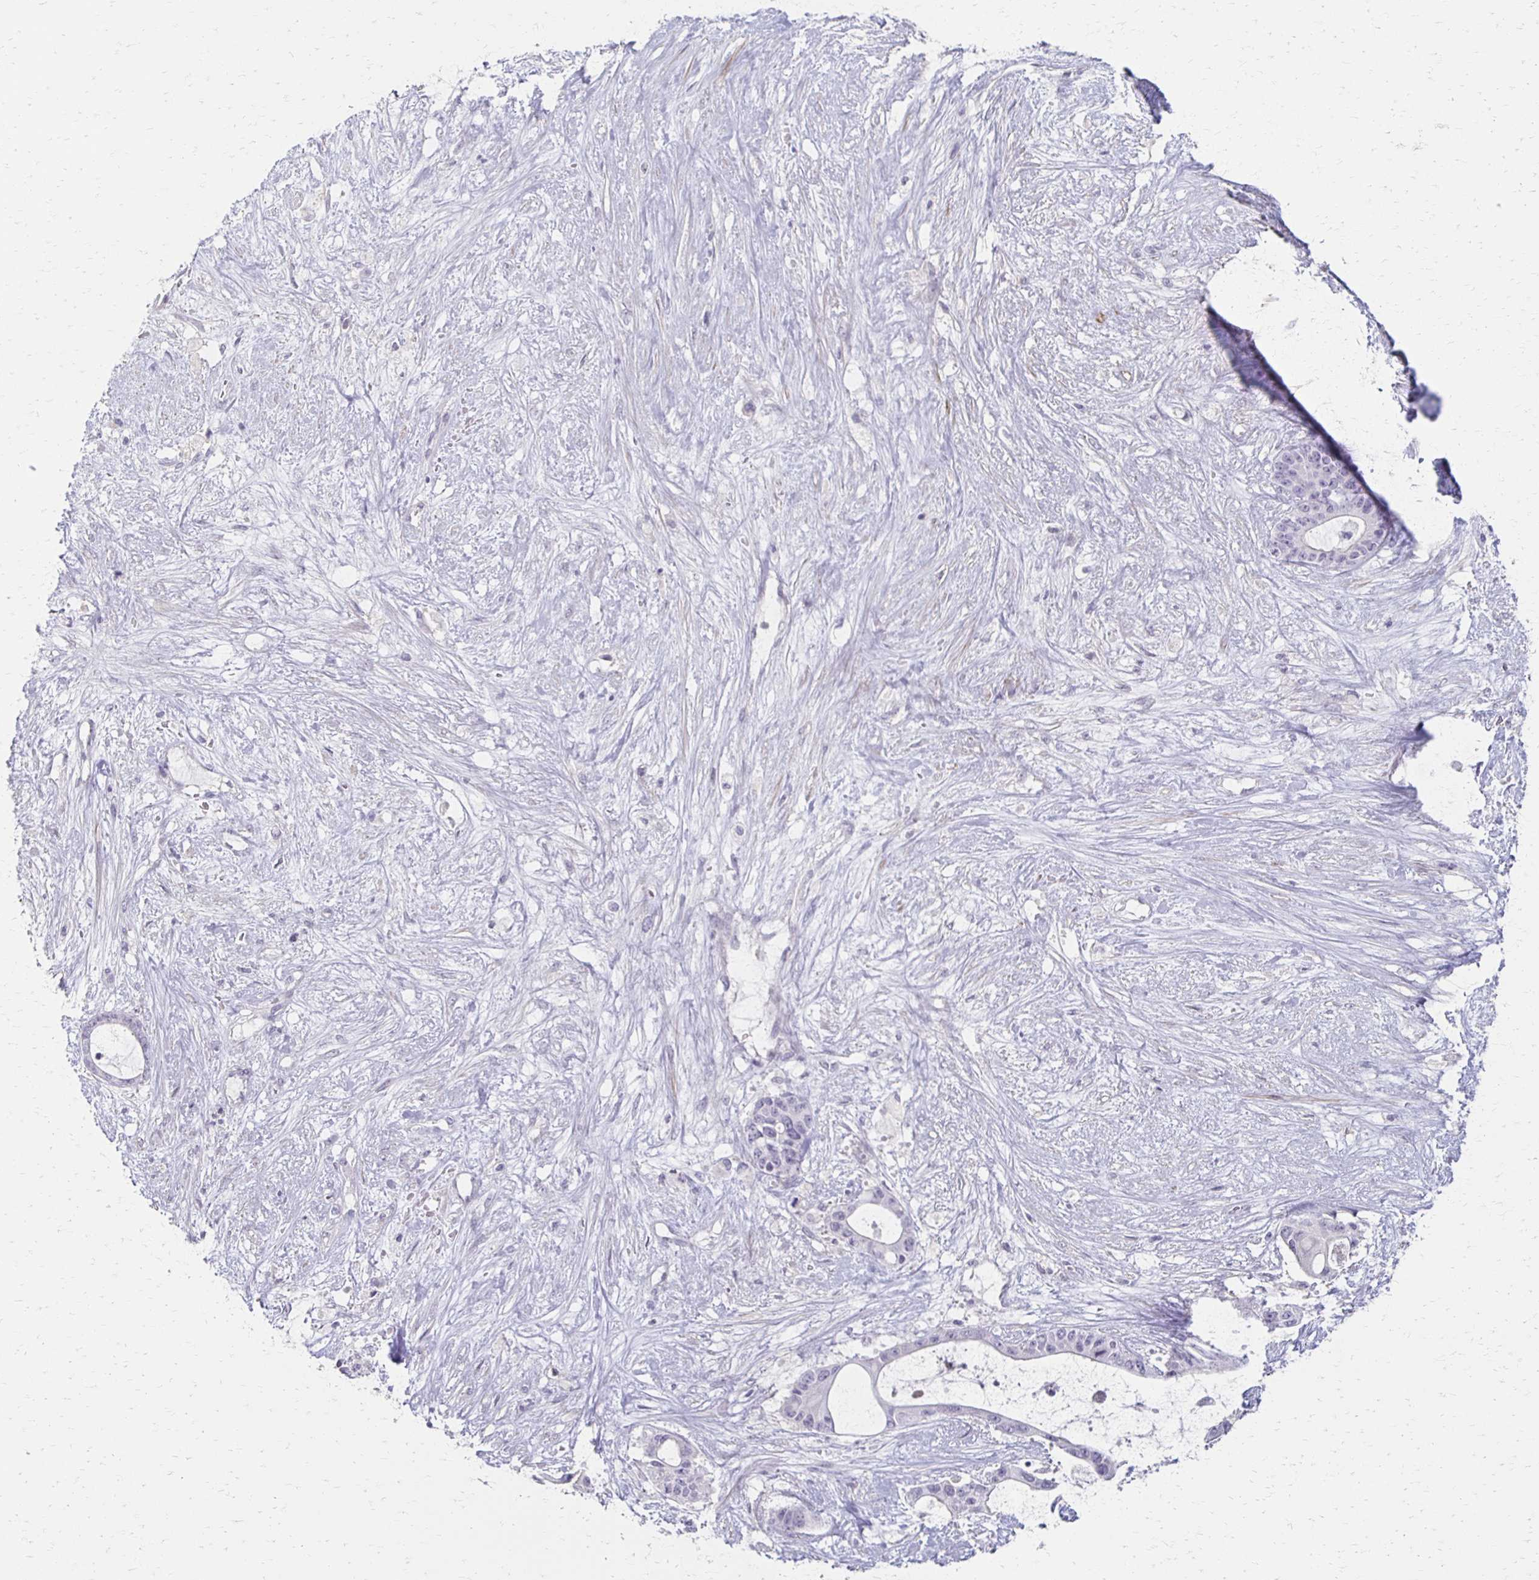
{"staining": {"intensity": "negative", "quantity": "none", "location": "none"}, "tissue": "liver cancer", "cell_type": "Tumor cells", "image_type": "cancer", "snomed": [{"axis": "morphology", "description": "Normal tissue, NOS"}, {"axis": "morphology", "description": "Cholangiocarcinoma"}, {"axis": "topography", "description": "Liver"}, {"axis": "topography", "description": "Peripheral nerve tissue"}], "caption": "High magnification brightfield microscopy of liver cholangiocarcinoma stained with DAB (brown) and counterstained with hematoxylin (blue): tumor cells show no significant expression. The staining was performed using DAB to visualize the protein expression in brown, while the nuclei were stained in blue with hematoxylin (Magnification: 20x).", "gene": "FOXO4", "patient": {"sex": "female", "age": 73}}